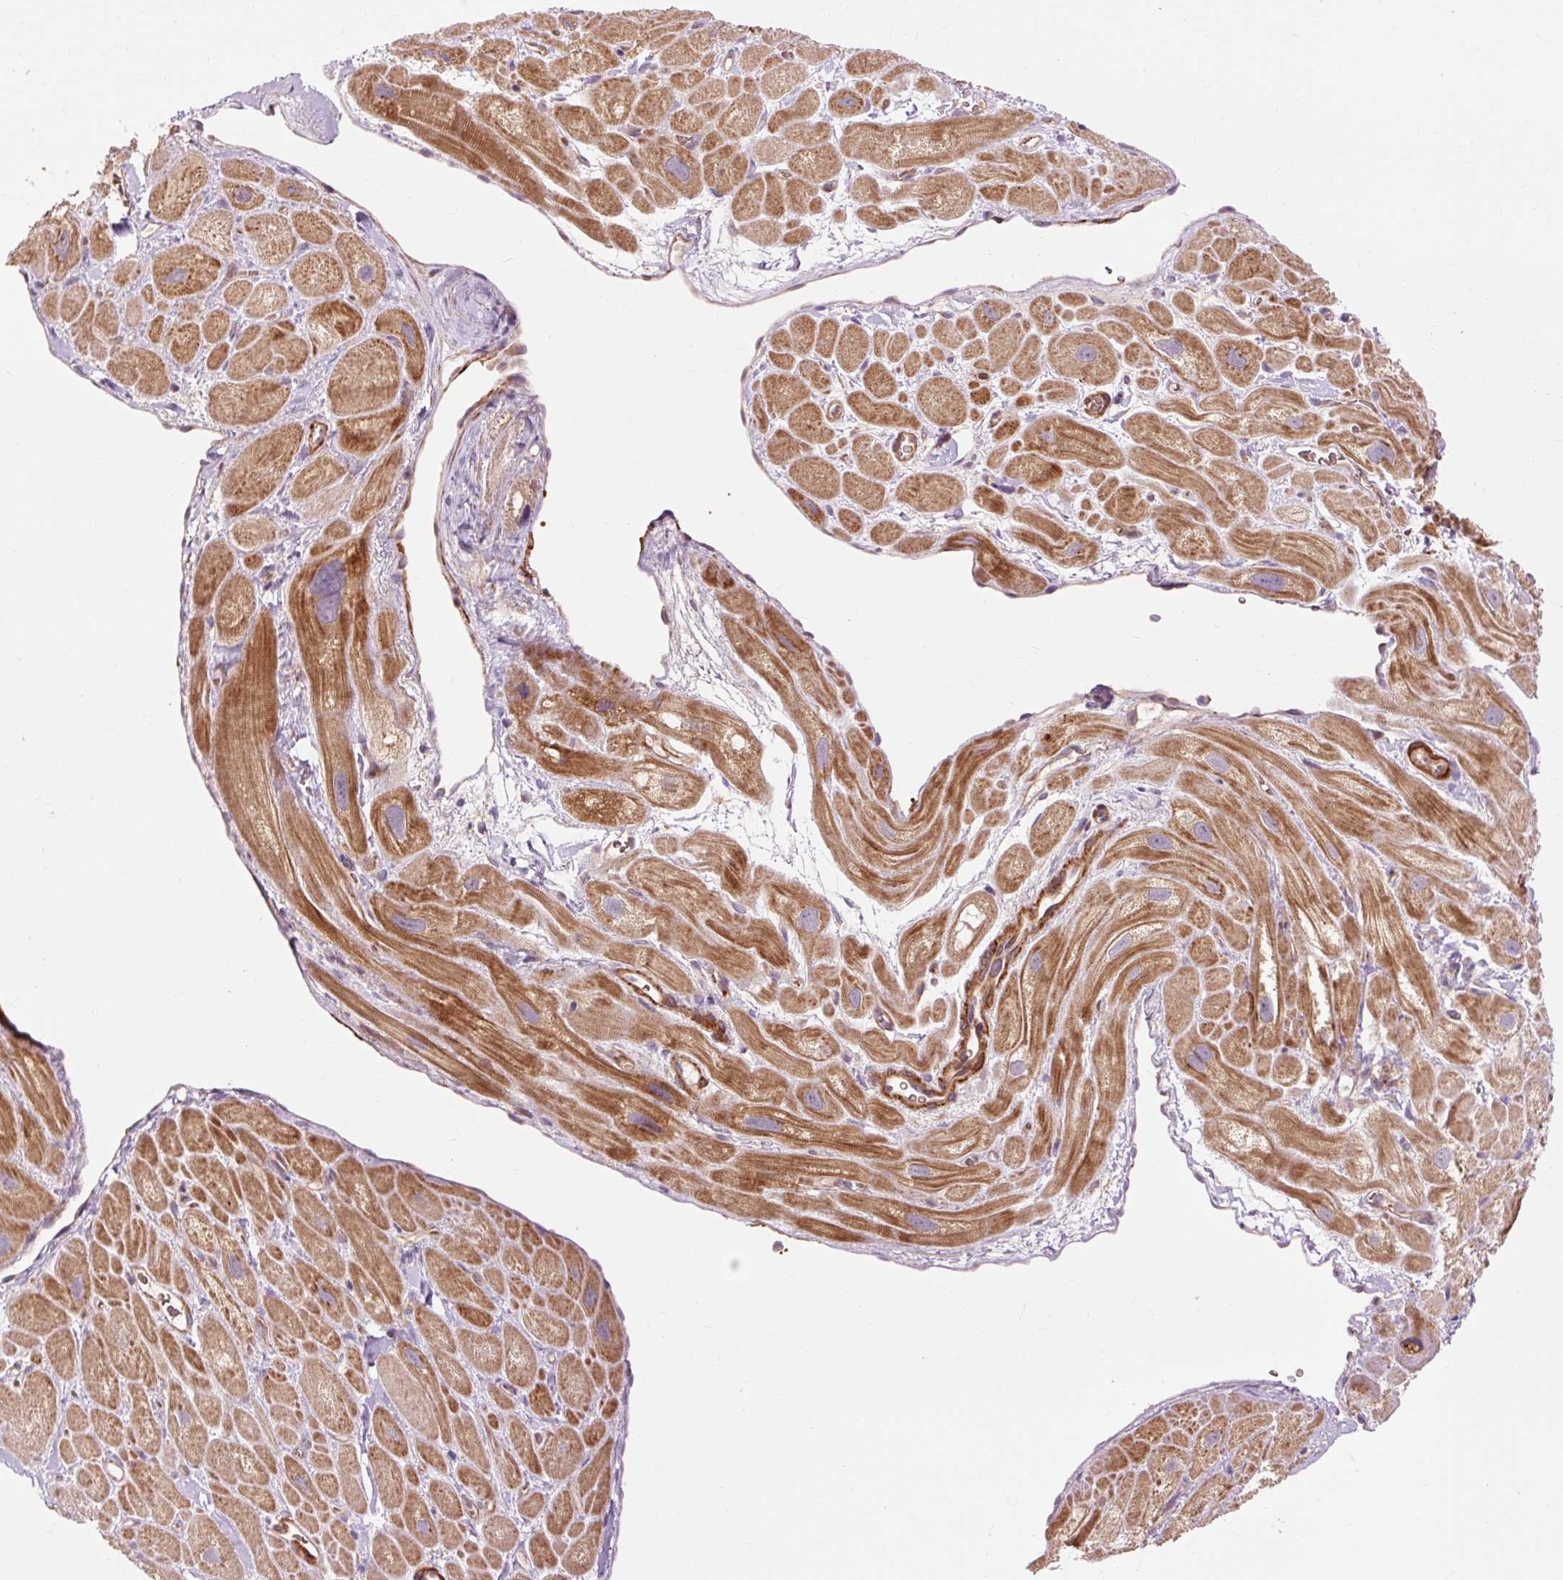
{"staining": {"intensity": "strong", "quantity": ">75%", "location": "cytoplasmic/membranous"}, "tissue": "heart muscle", "cell_type": "Cardiomyocytes", "image_type": "normal", "snomed": [{"axis": "morphology", "description": "Normal tissue, NOS"}, {"axis": "topography", "description": "Heart"}], "caption": "This is a histology image of immunohistochemistry staining of benign heart muscle, which shows strong positivity in the cytoplasmic/membranous of cardiomyocytes.", "gene": "RIPOR3", "patient": {"sex": "male", "age": 49}}